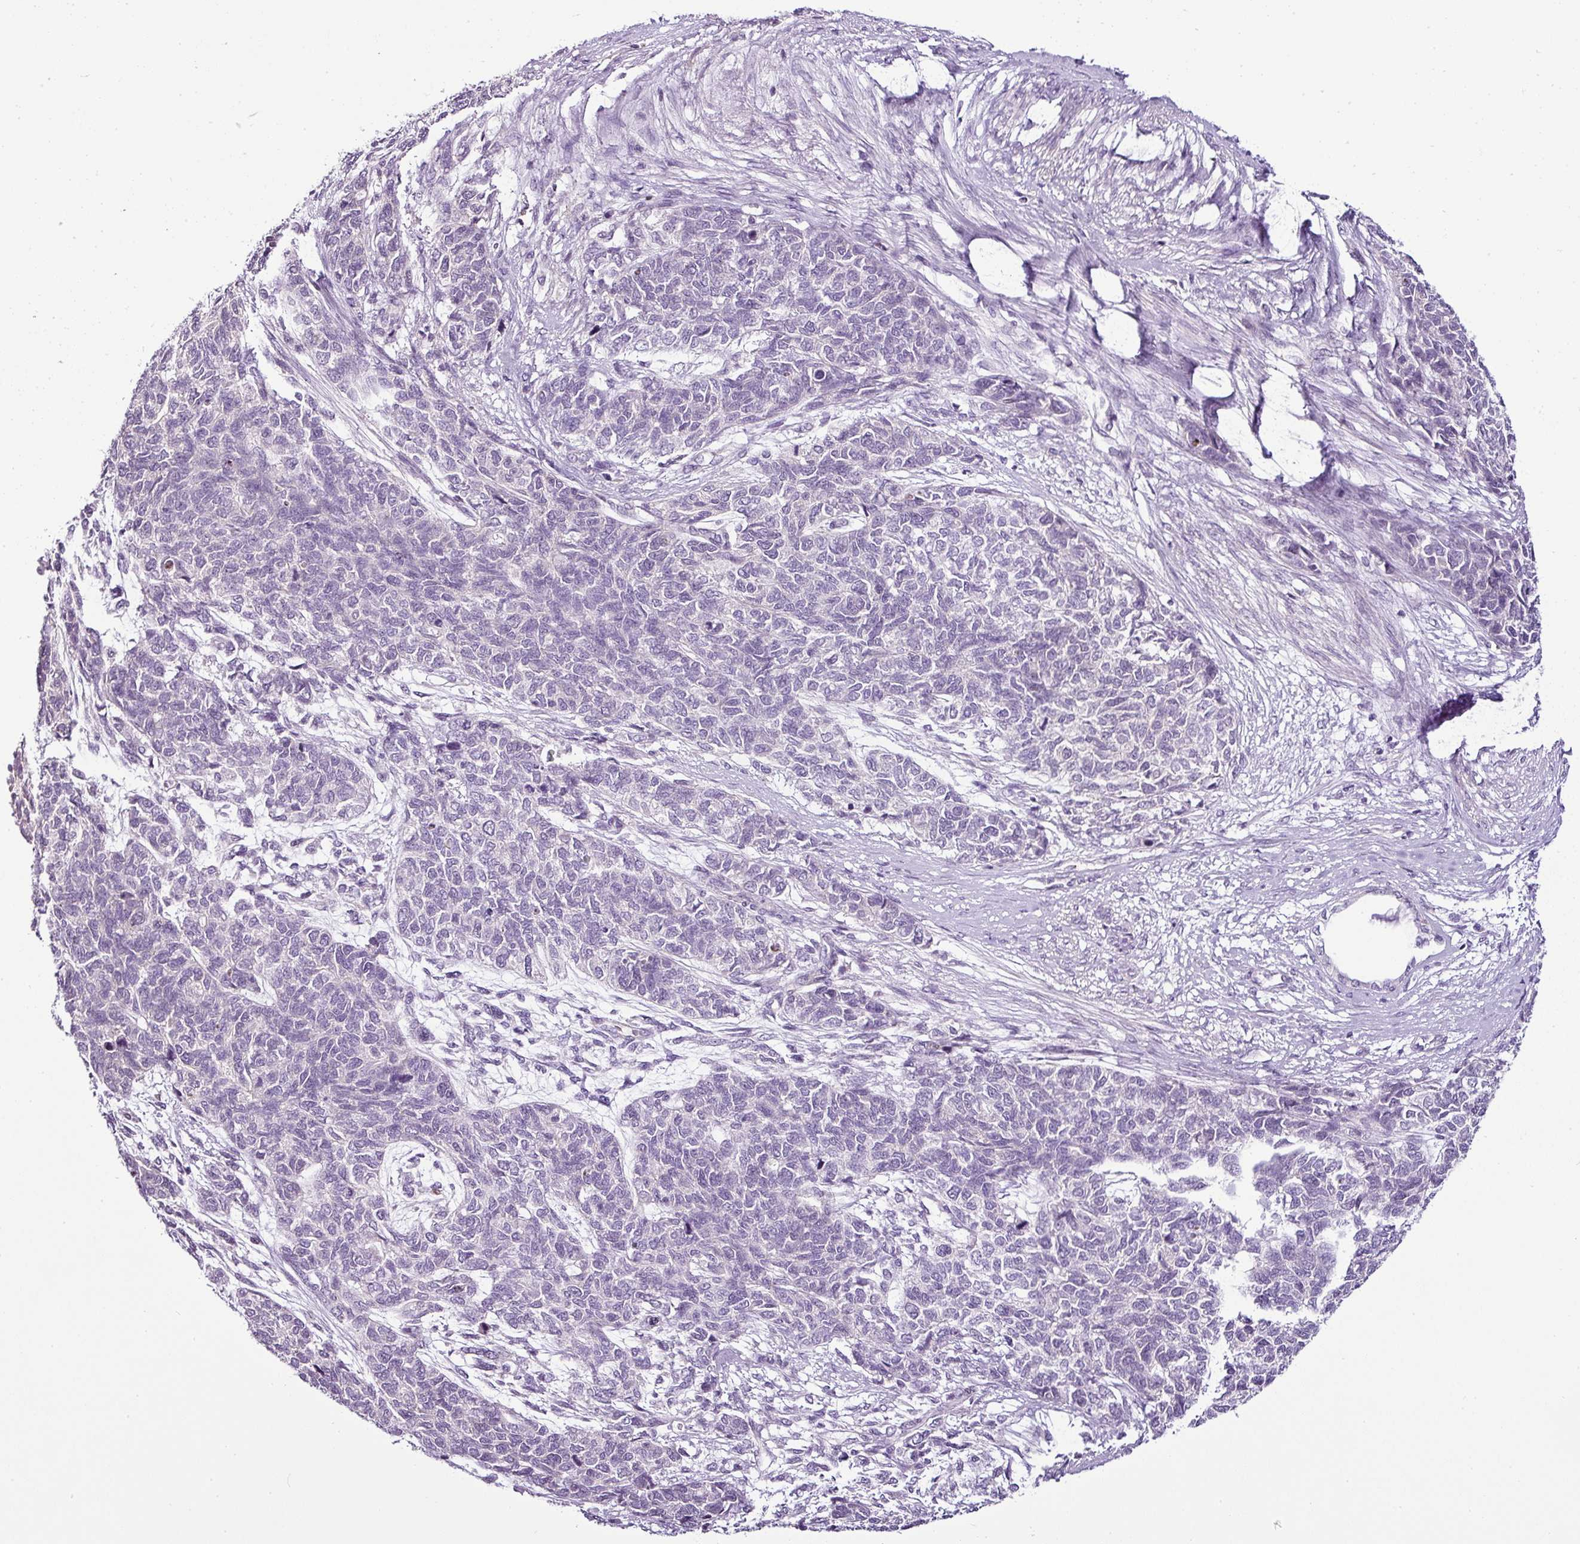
{"staining": {"intensity": "negative", "quantity": "none", "location": "none"}, "tissue": "cervical cancer", "cell_type": "Tumor cells", "image_type": "cancer", "snomed": [{"axis": "morphology", "description": "Squamous cell carcinoma, NOS"}, {"axis": "topography", "description": "Cervix"}], "caption": "High magnification brightfield microscopy of cervical cancer stained with DAB (brown) and counterstained with hematoxylin (blue): tumor cells show no significant expression.", "gene": "TEX30", "patient": {"sex": "female", "age": 63}}